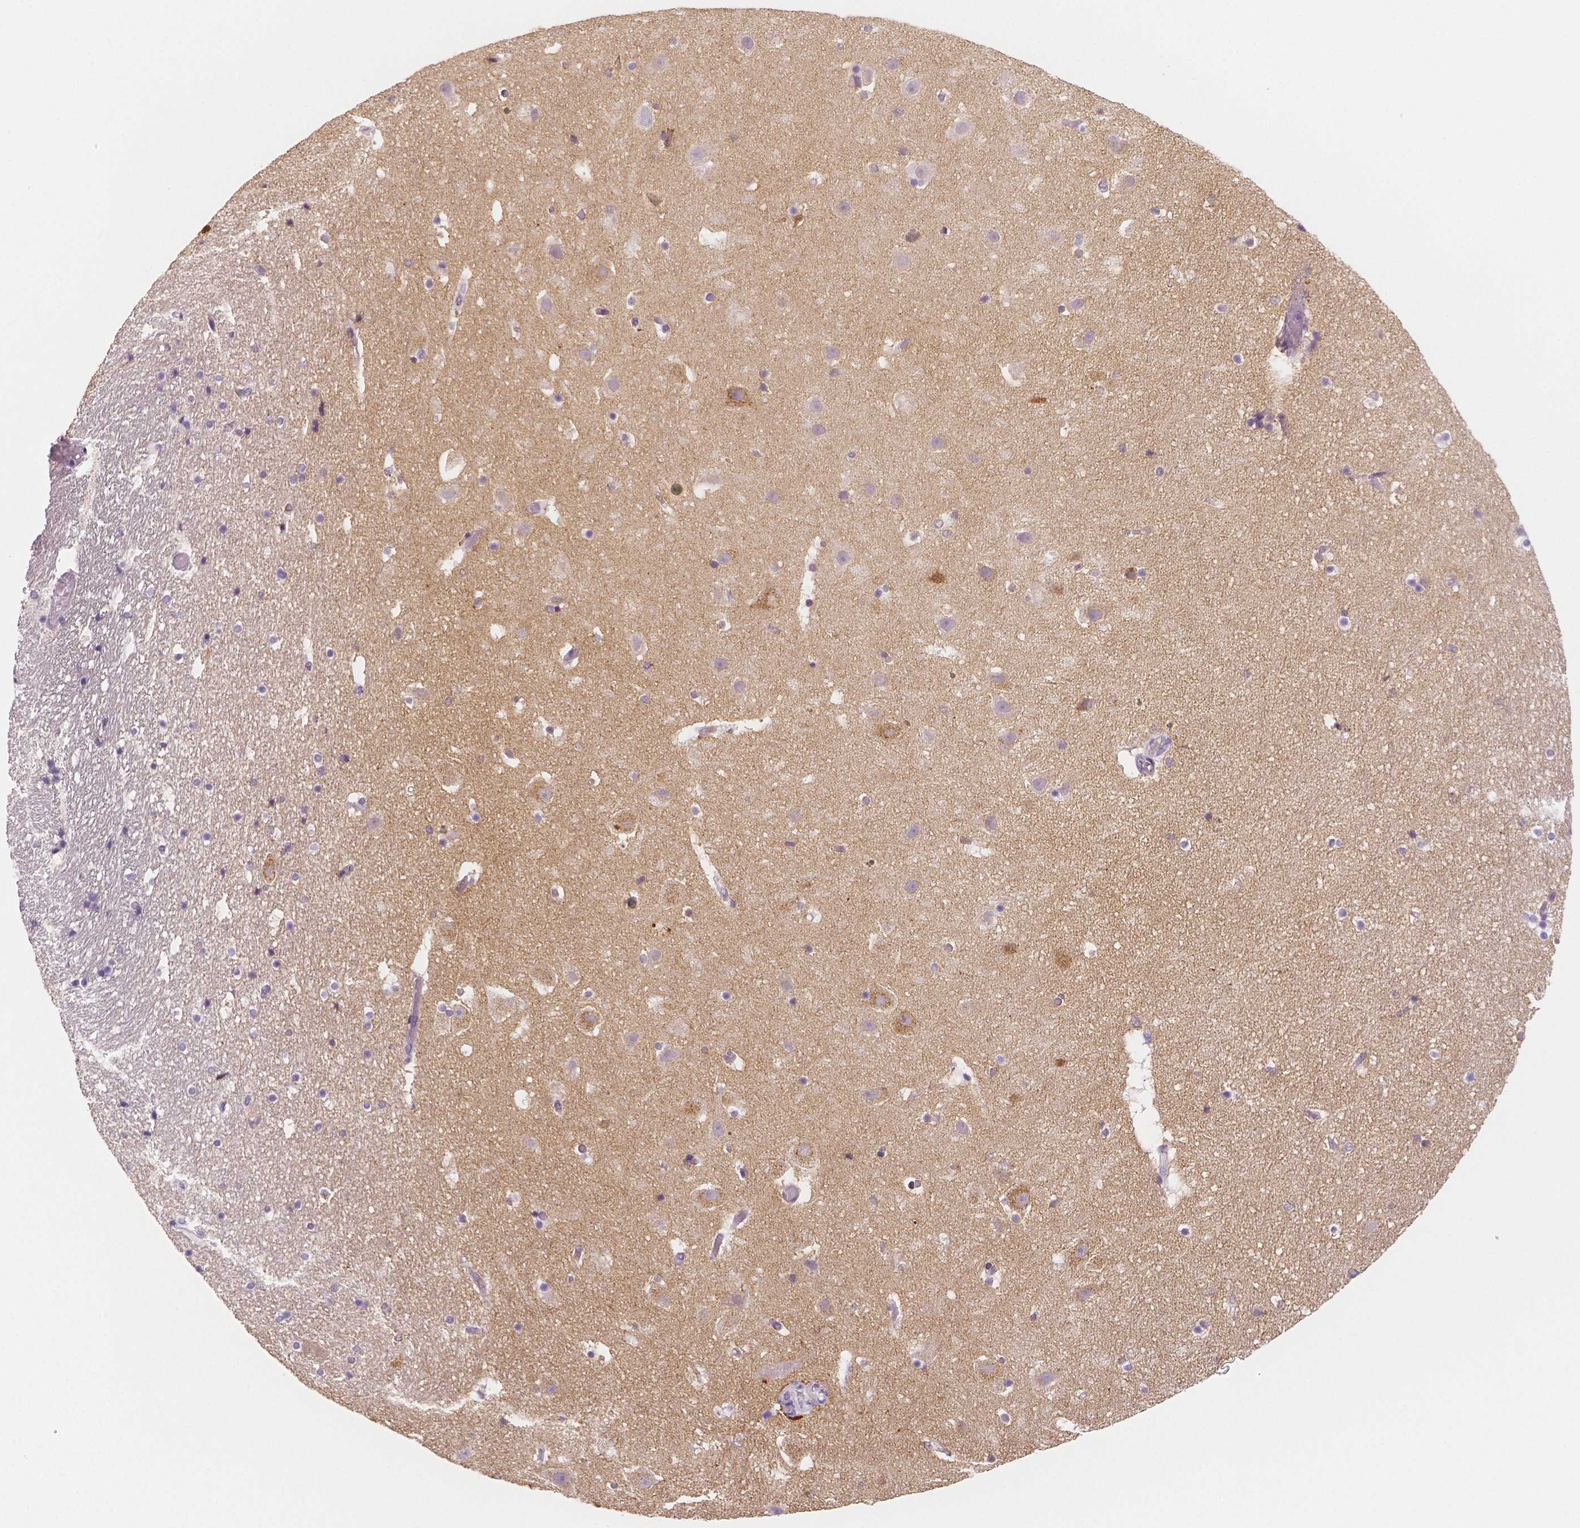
{"staining": {"intensity": "weak", "quantity": "<25%", "location": "cytoplasmic/membranous"}, "tissue": "hippocampus", "cell_type": "Glial cells", "image_type": "normal", "snomed": [{"axis": "morphology", "description": "Normal tissue, NOS"}, {"axis": "topography", "description": "Hippocampus"}], "caption": "DAB (3,3'-diaminobenzidine) immunohistochemical staining of normal human hippocampus displays no significant positivity in glial cells. (DAB (3,3'-diaminobenzidine) immunohistochemistry (IHC) visualized using brightfield microscopy, high magnification).", "gene": "TSPAN7", "patient": {"sex": "male", "age": 26}}